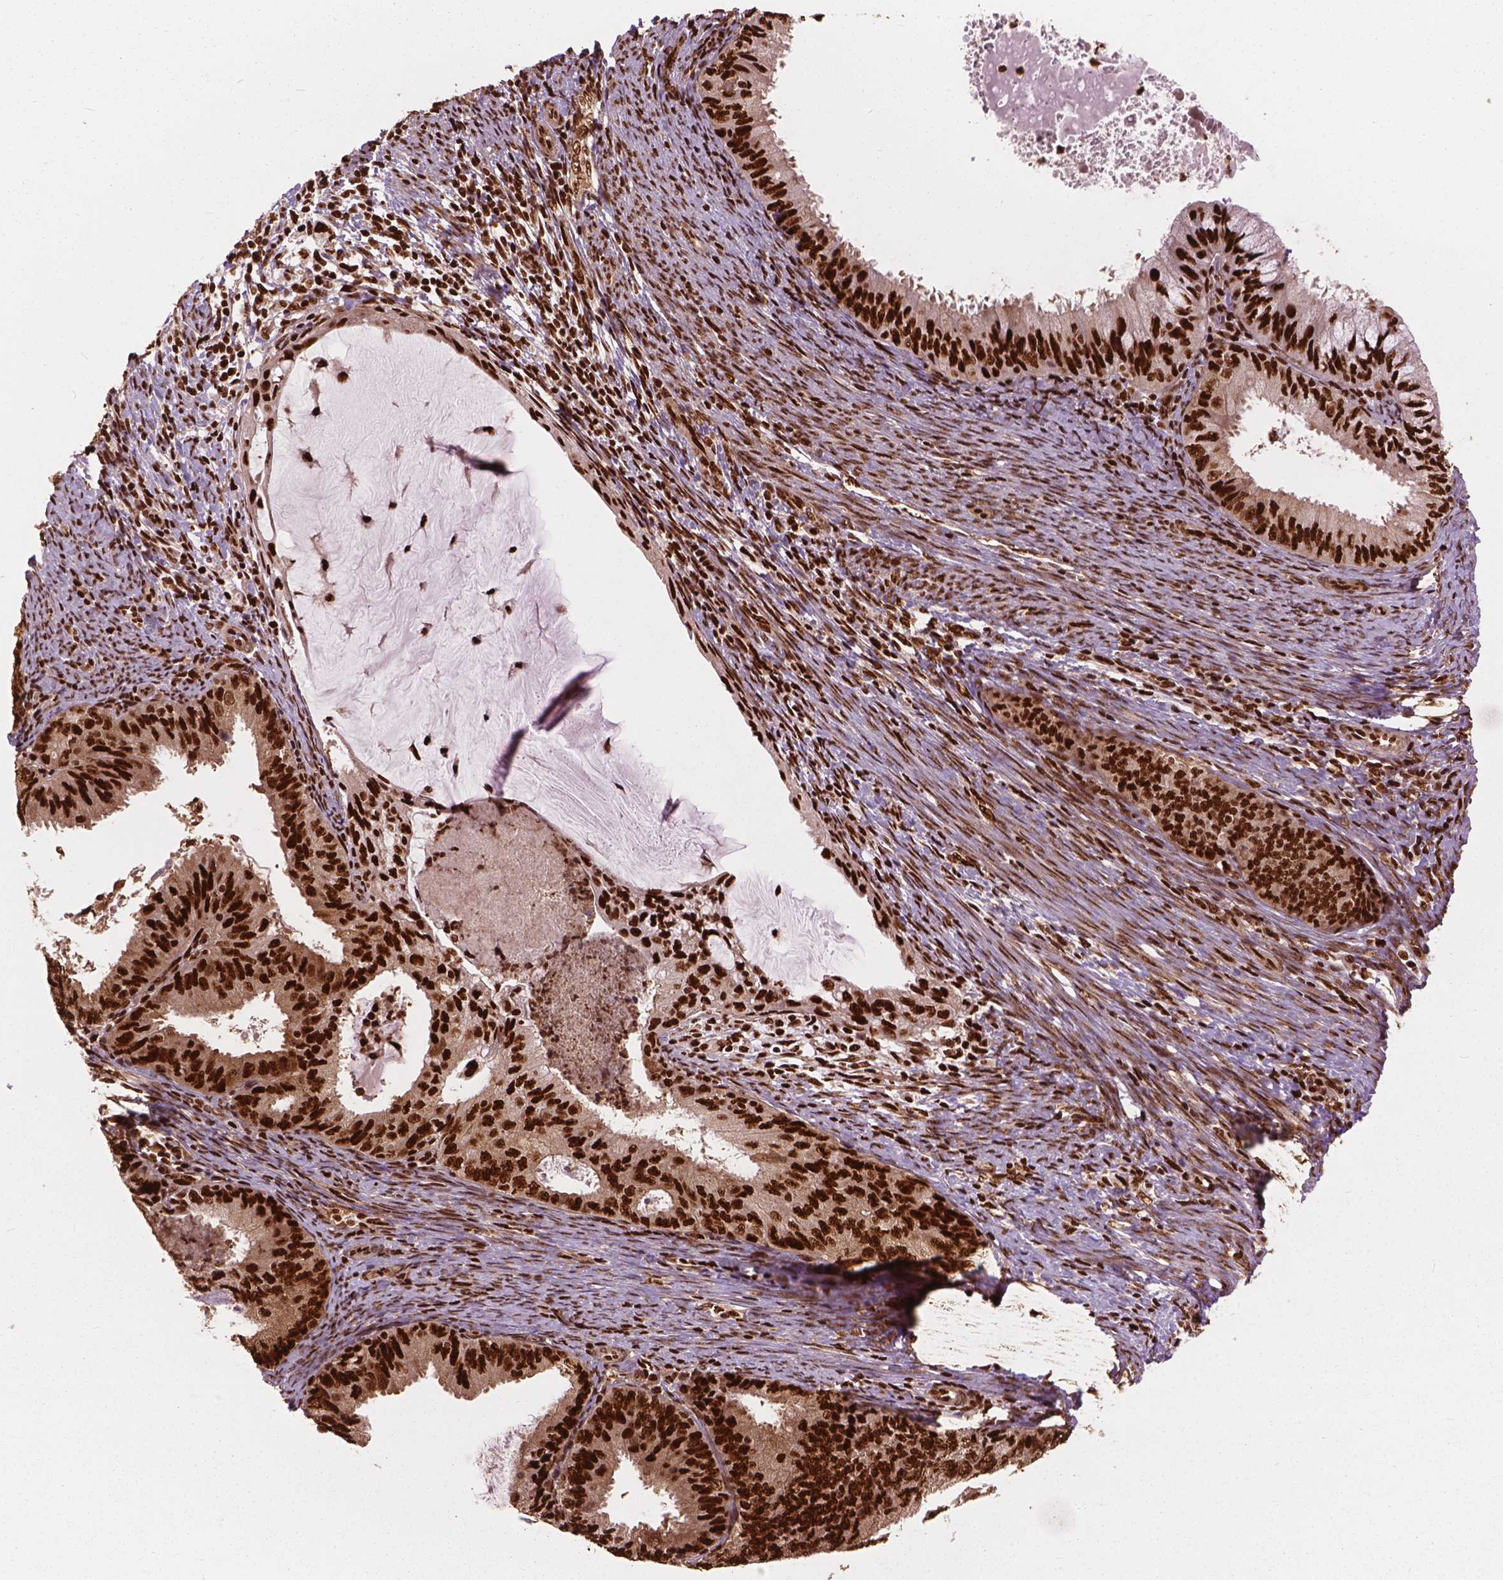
{"staining": {"intensity": "strong", "quantity": ">75%", "location": "cytoplasmic/membranous,nuclear"}, "tissue": "endometrial cancer", "cell_type": "Tumor cells", "image_type": "cancer", "snomed": [{"axis": "morphology", "description": "Adenocarcinoma, NOS"}, {"axis": "topography", "description": "Endometrium"}], "caption": "A photomicrograph of human endometrial cancer stained for a protein reveals strong cytoplasmic/membranous and nuclear brown staining in tumor cells.", "gene": "ANP32B", "patient": {"sex": "female", "age": 57}}